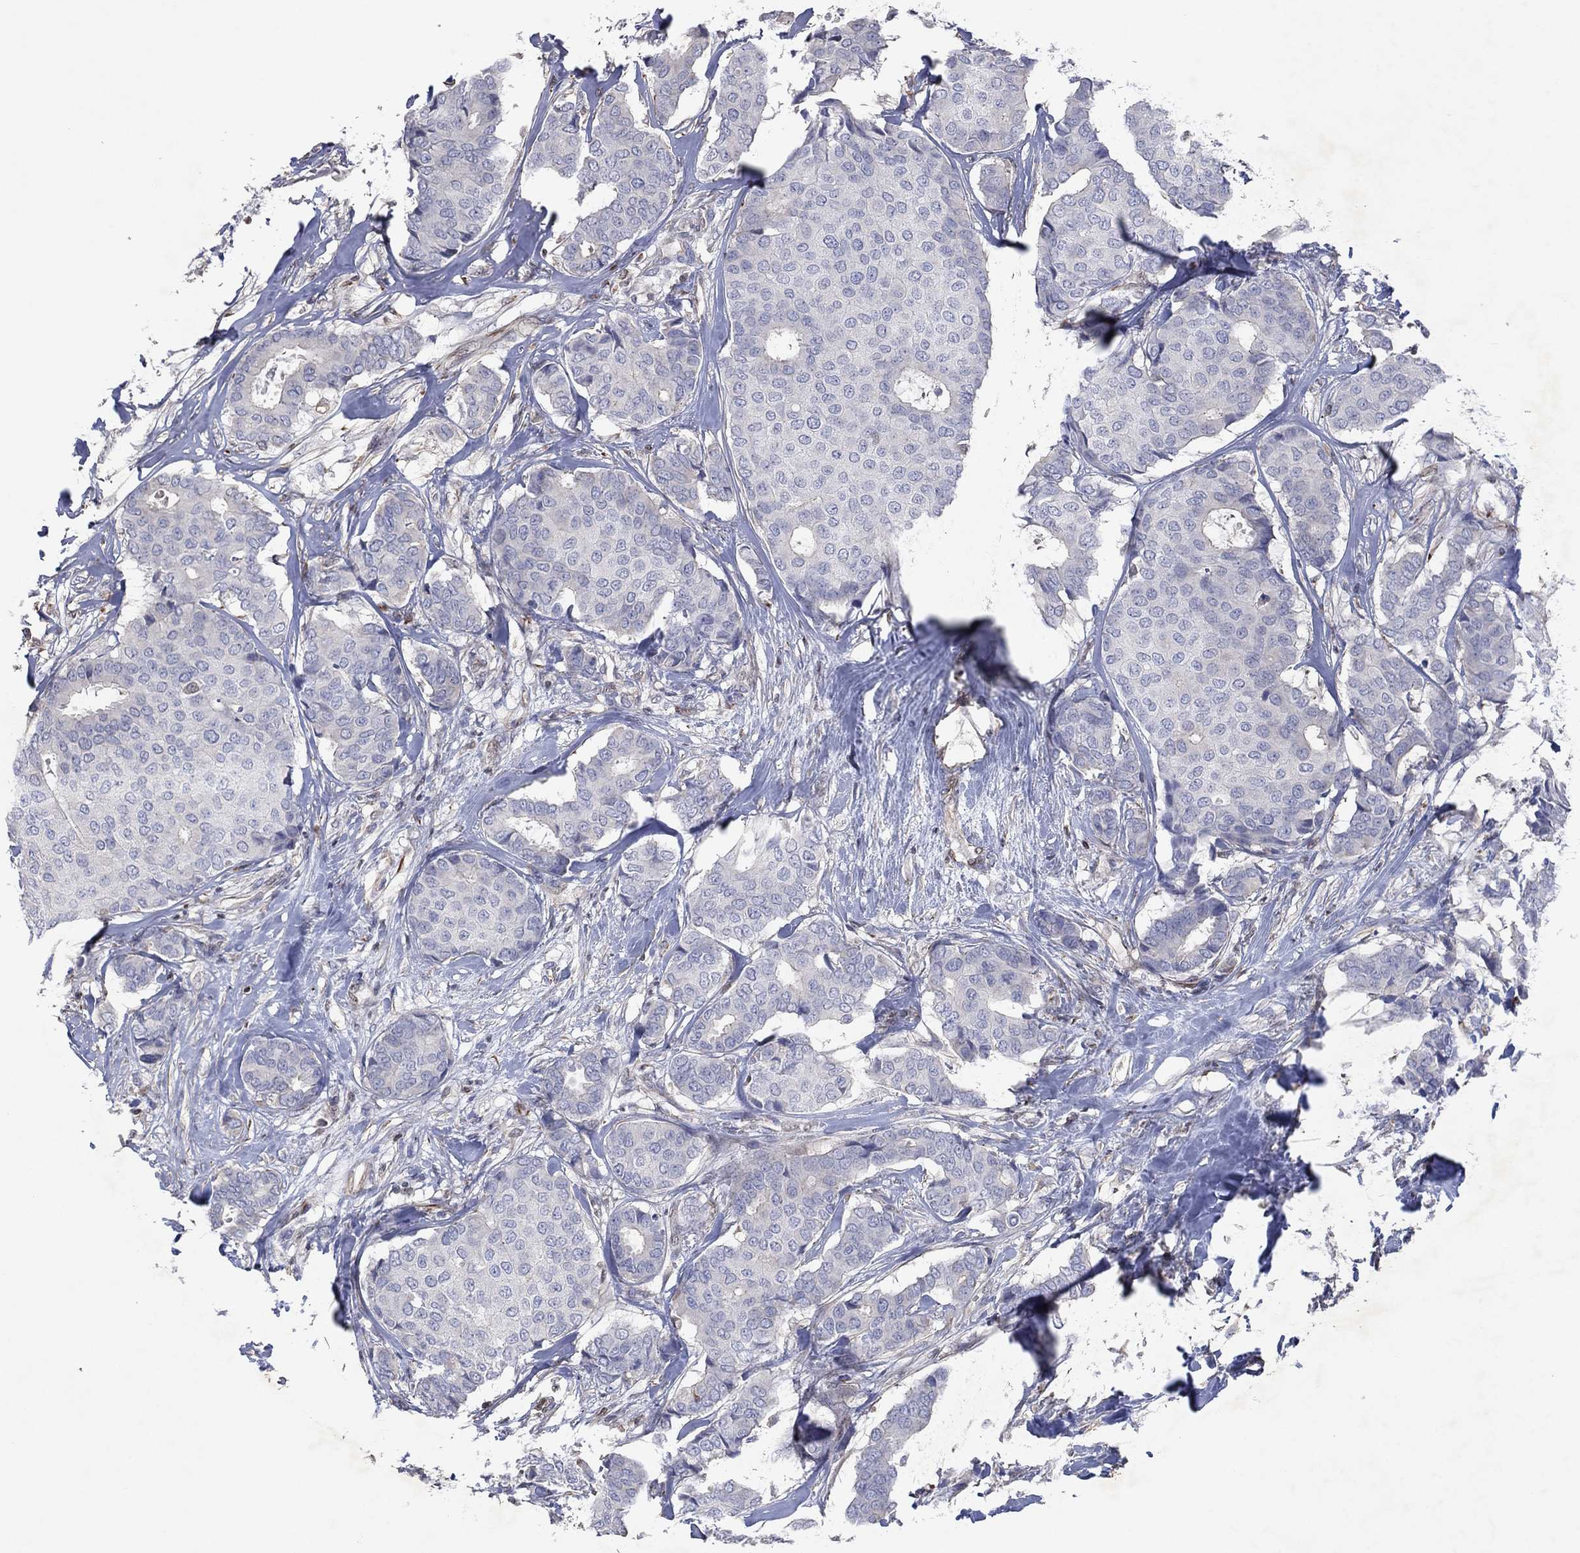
{"staining": {"intensity": "negative", "quantity": "none", "location": "none"}, "tissue": "breast cancer", "cell_type": "Tumor cells", "image_type": "cancer", "snomed": [{"axis": "morphology", "description": "Duct carcinoma"}, {"axis": "topography", "description": "Breast"}], "caption": "A photomicrograph of human breast cancer (infiltrating ductal carcinoma) is negative for staining in tumor cells.", "gene": "FLI1", "patient": {"sex": "female", "age": 75}}